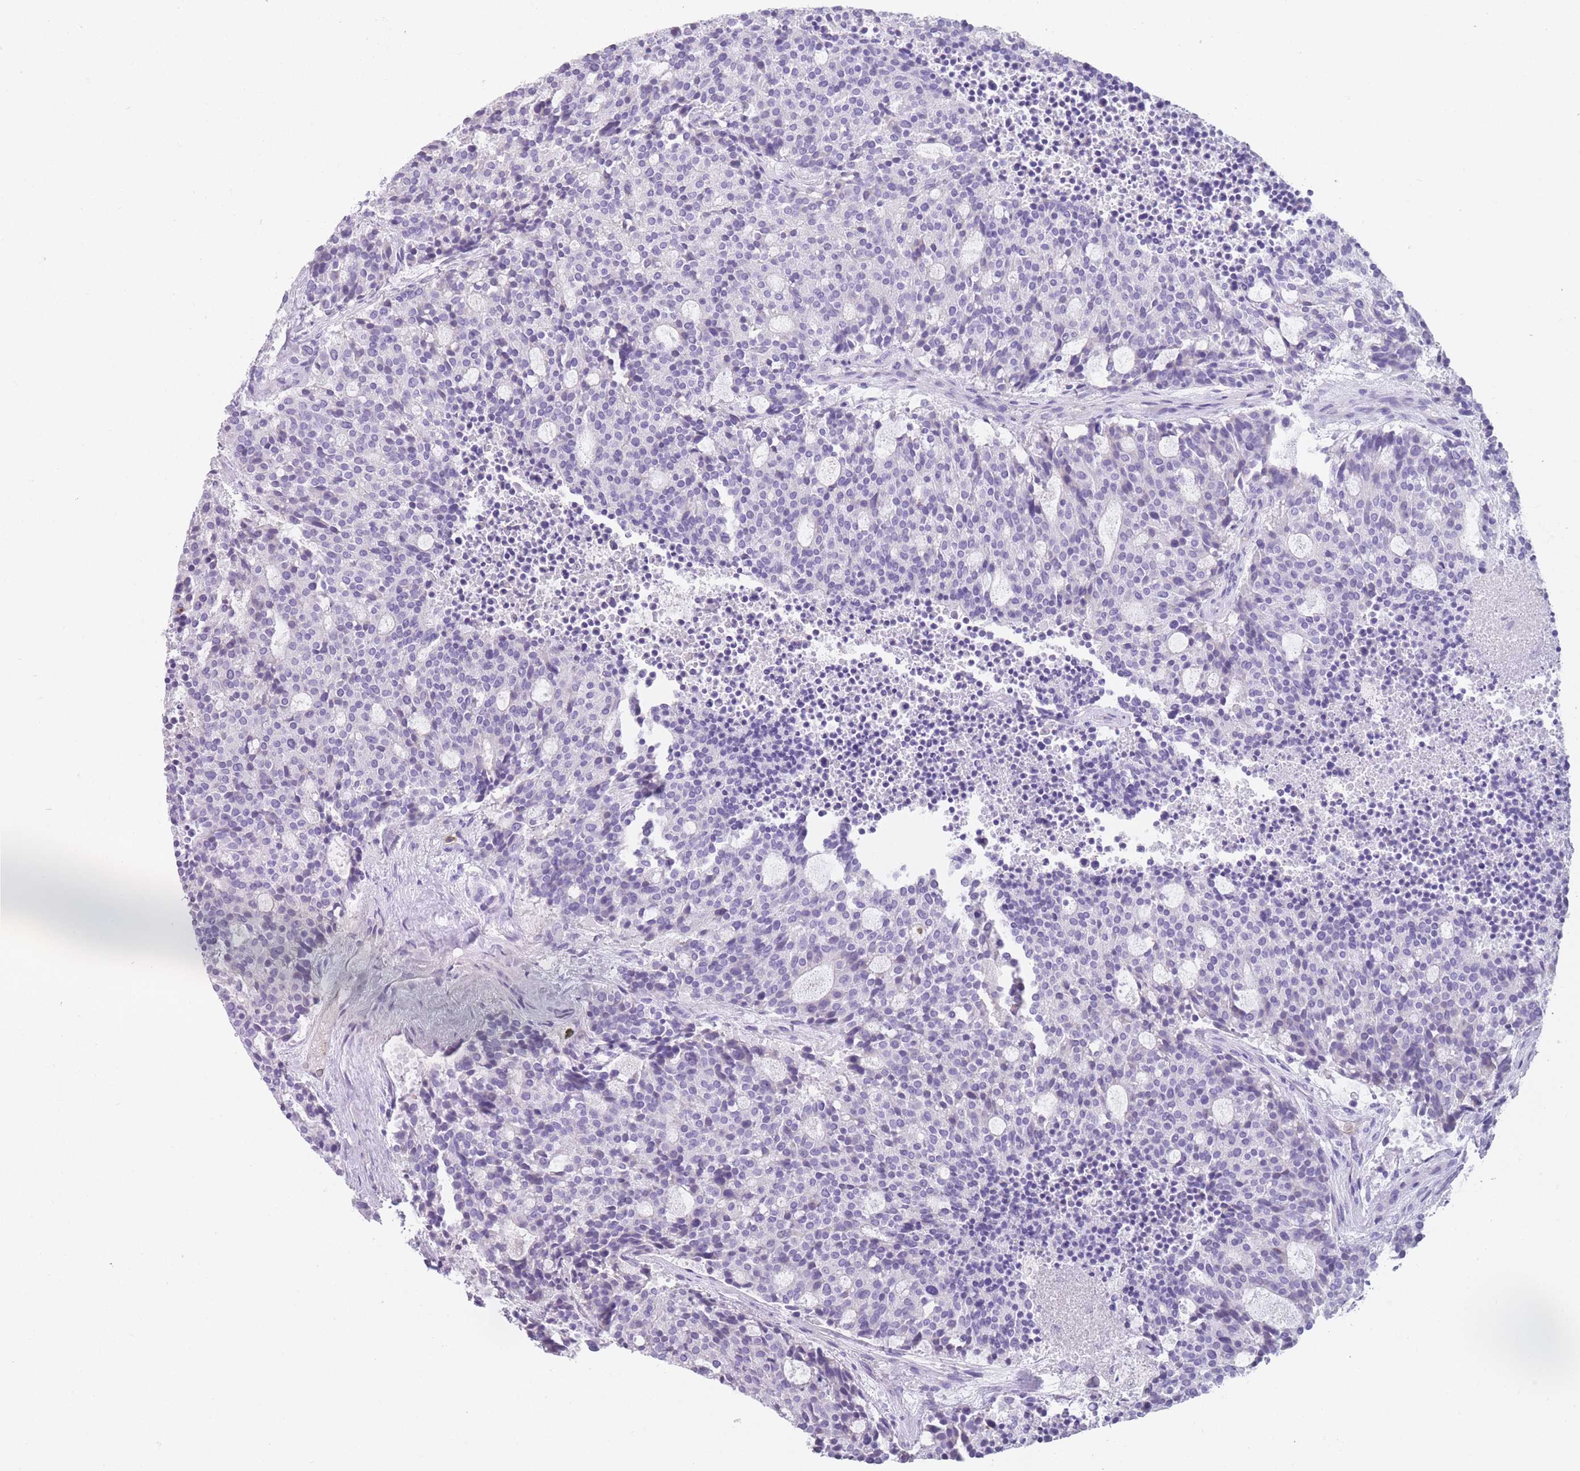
{"staining": {"intensity": "negative", "quantity": "none", "location": "none"}, "tissue": "carcinoid", "cell_type": "Tumor cells", "image_type": "cancer", "snomed": [{"axis": "morphology", "description": "Carcinoid, malignant, NOS"}, {"axis": "topography", "description": "Pancreas"}], "caption": "IHC micrograph of human carcinoid stained for a protein (brown), which shows no positivity in tumor cells.", "gene": "CR1L", "patient": {"sex": "female", "age": 54}}